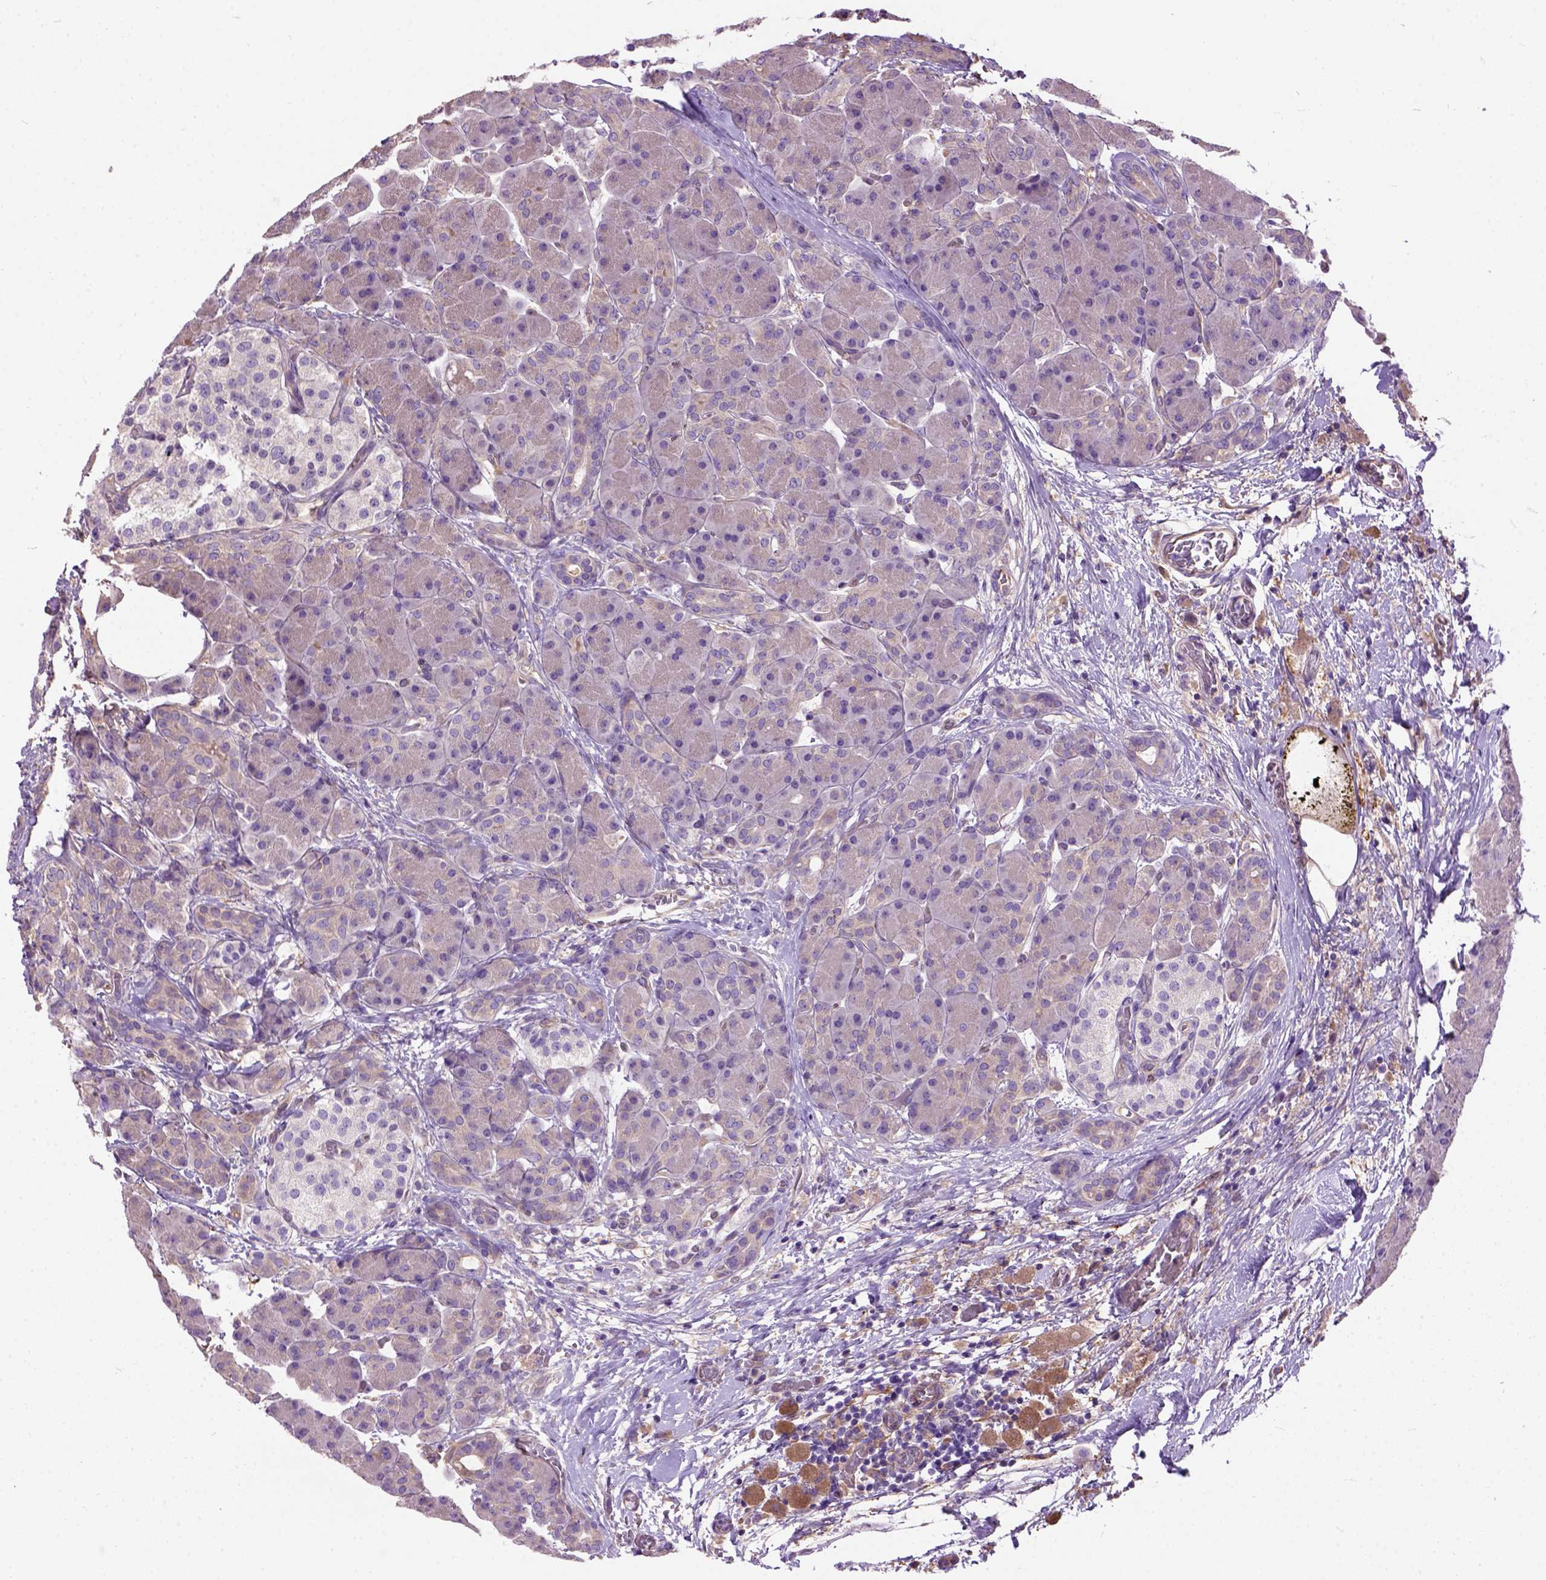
{"staining": {"intensity": "negative", "quantity": "none", "location": "none"}, "tissue": "pancreas", "cell_type": "Exocrine glandular cells", "image_type": "normal", "snomed": [{"axis": "morphology", "description": "Normal tissue, NOS"}, {"axis": "topography", "description": "Pancreas"}], "caption": "IHC of benign pancreas exhibits no expression in exocrine glandular cells. (DAB IHC visualized using brightfield microscopy, high magnification).", "gene": "SEMA4F", "patient": {"sex": "male", "age": 55}}